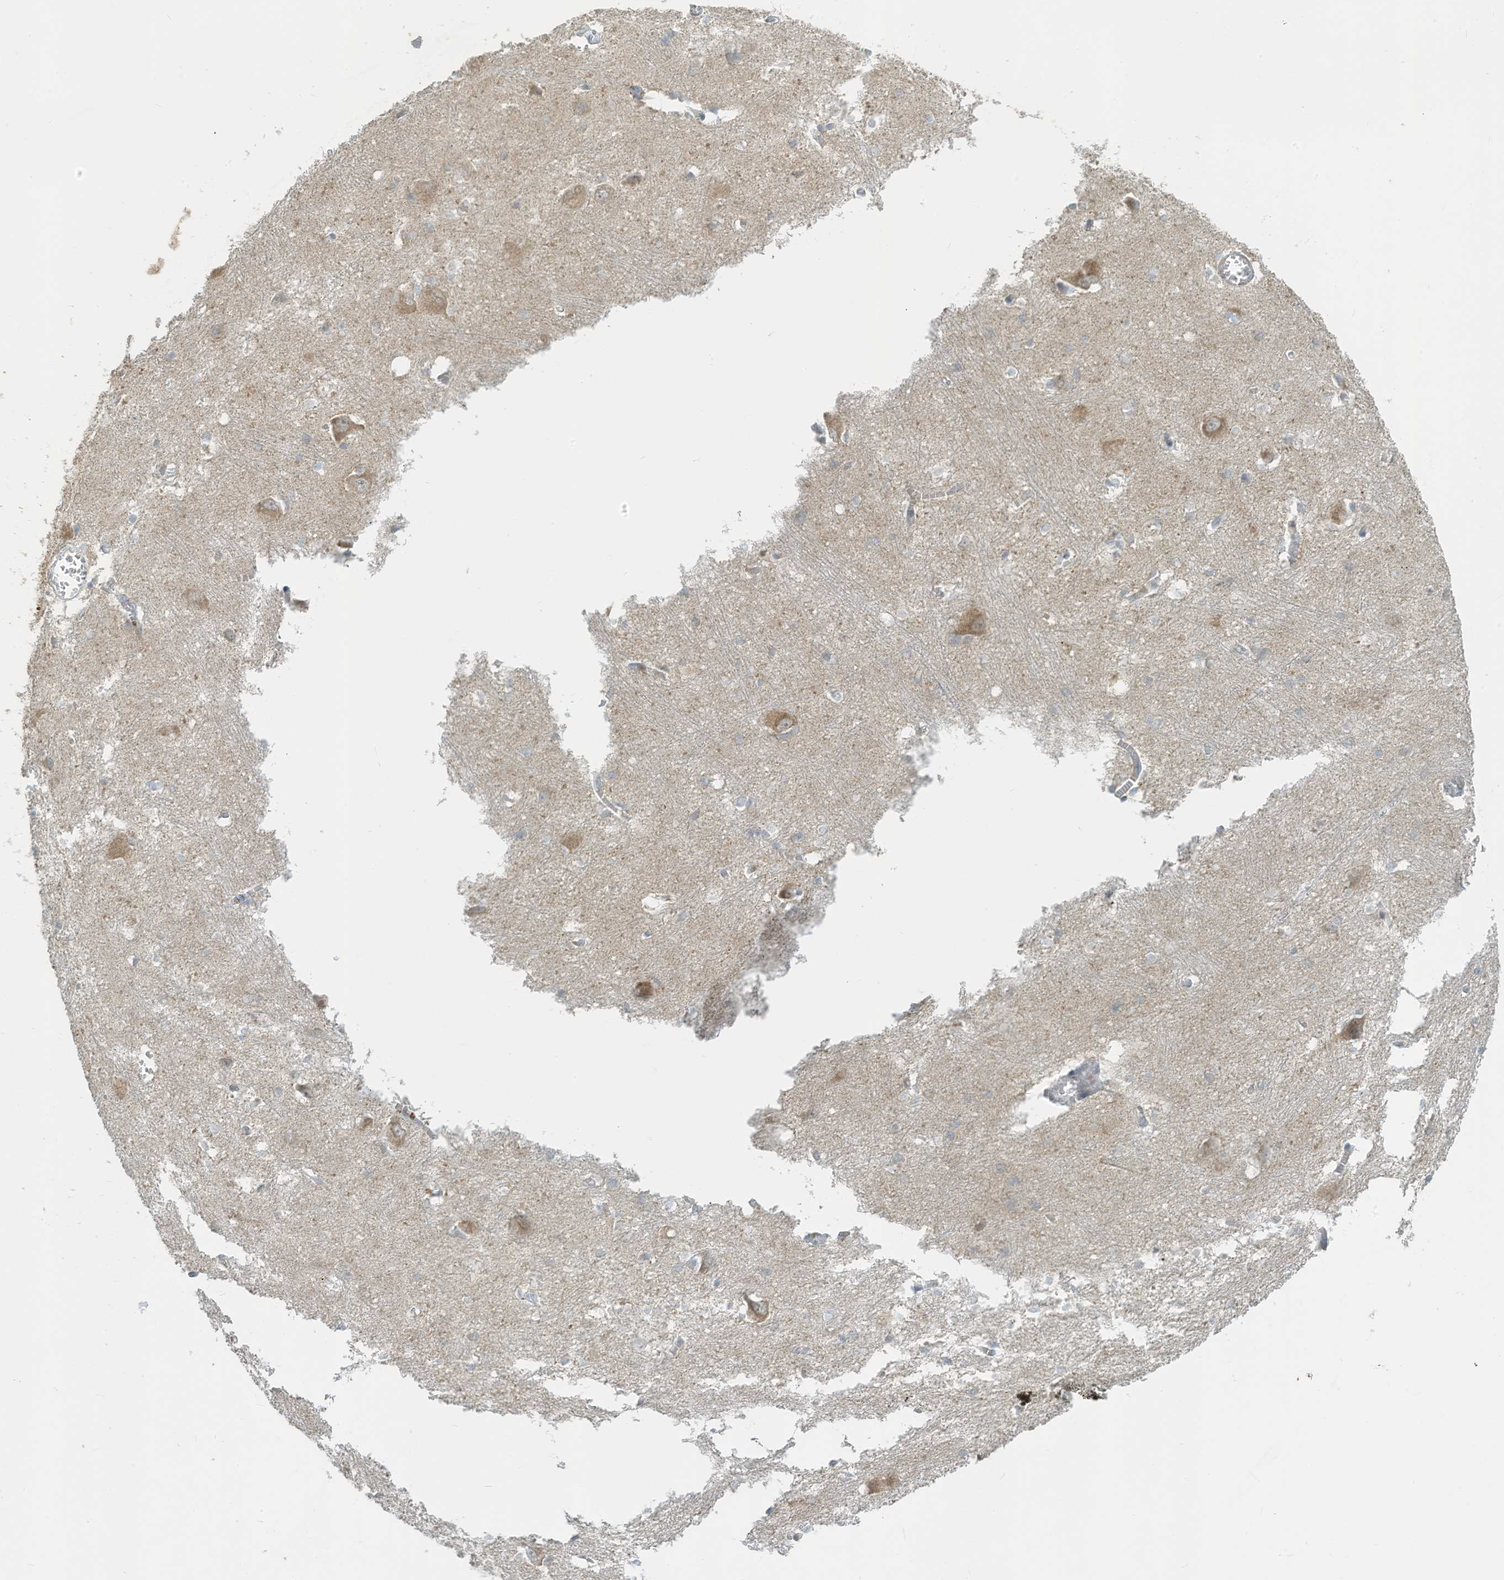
{"staining": {"intensity": "negative", "quantity": "none", "location": "none"}, "tissue": "caudate", "cell_type": "Glial cells", "image_type": "normal", "snomed": [{"axis": "morphology", "description": "Normal tissue, NOS"}, {"axis": "topography", "description": "Lateral ventricle wall"}], "caption": "IHC of normal caudate shows no staining in glial cells.", "gene": "PARVG", "patient": {"sex": "male", "age": 37}}